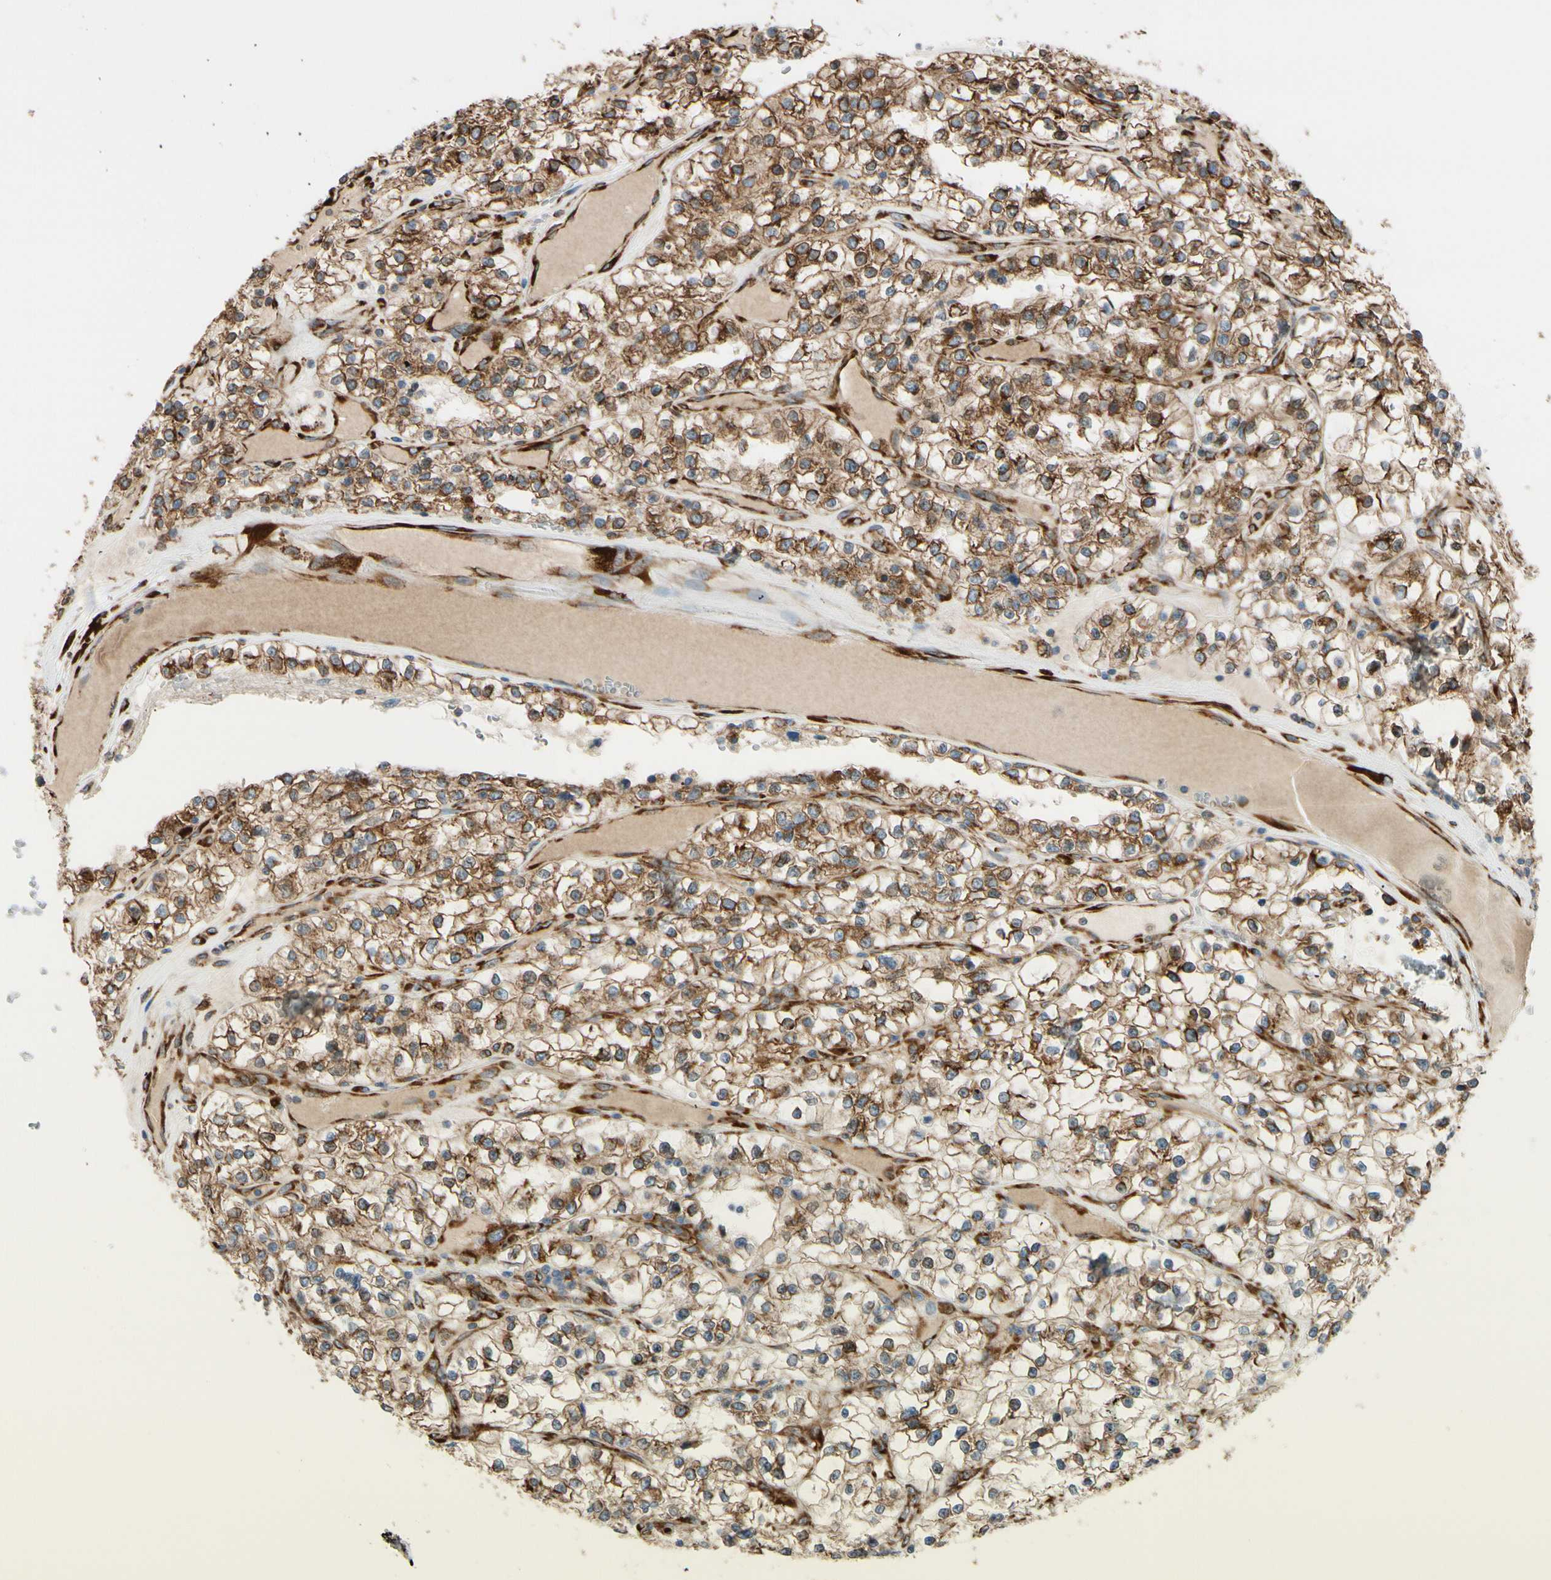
{"staining": {"intensity": "strong", "quantity": ">75%", "location": "cytoplasmic/membranous"}, "tissue": "renal cancer", "cell_type": "Tumor cells", "image_type": "cancer", "snomed": [{"axis": "morphology", "description": "Adenocarcinoma, NOS"}, {"axis": "topography", "description": "Kidney"}], "caption": "This photomicrograph exhibits IHC staining of adenocarcinoma (renal), with high strong cytoplasmic/membranous positivity in about >75% of tumor cells.", "gene": "RRBP1", "patient": {"sex": "female", "age": 57}}